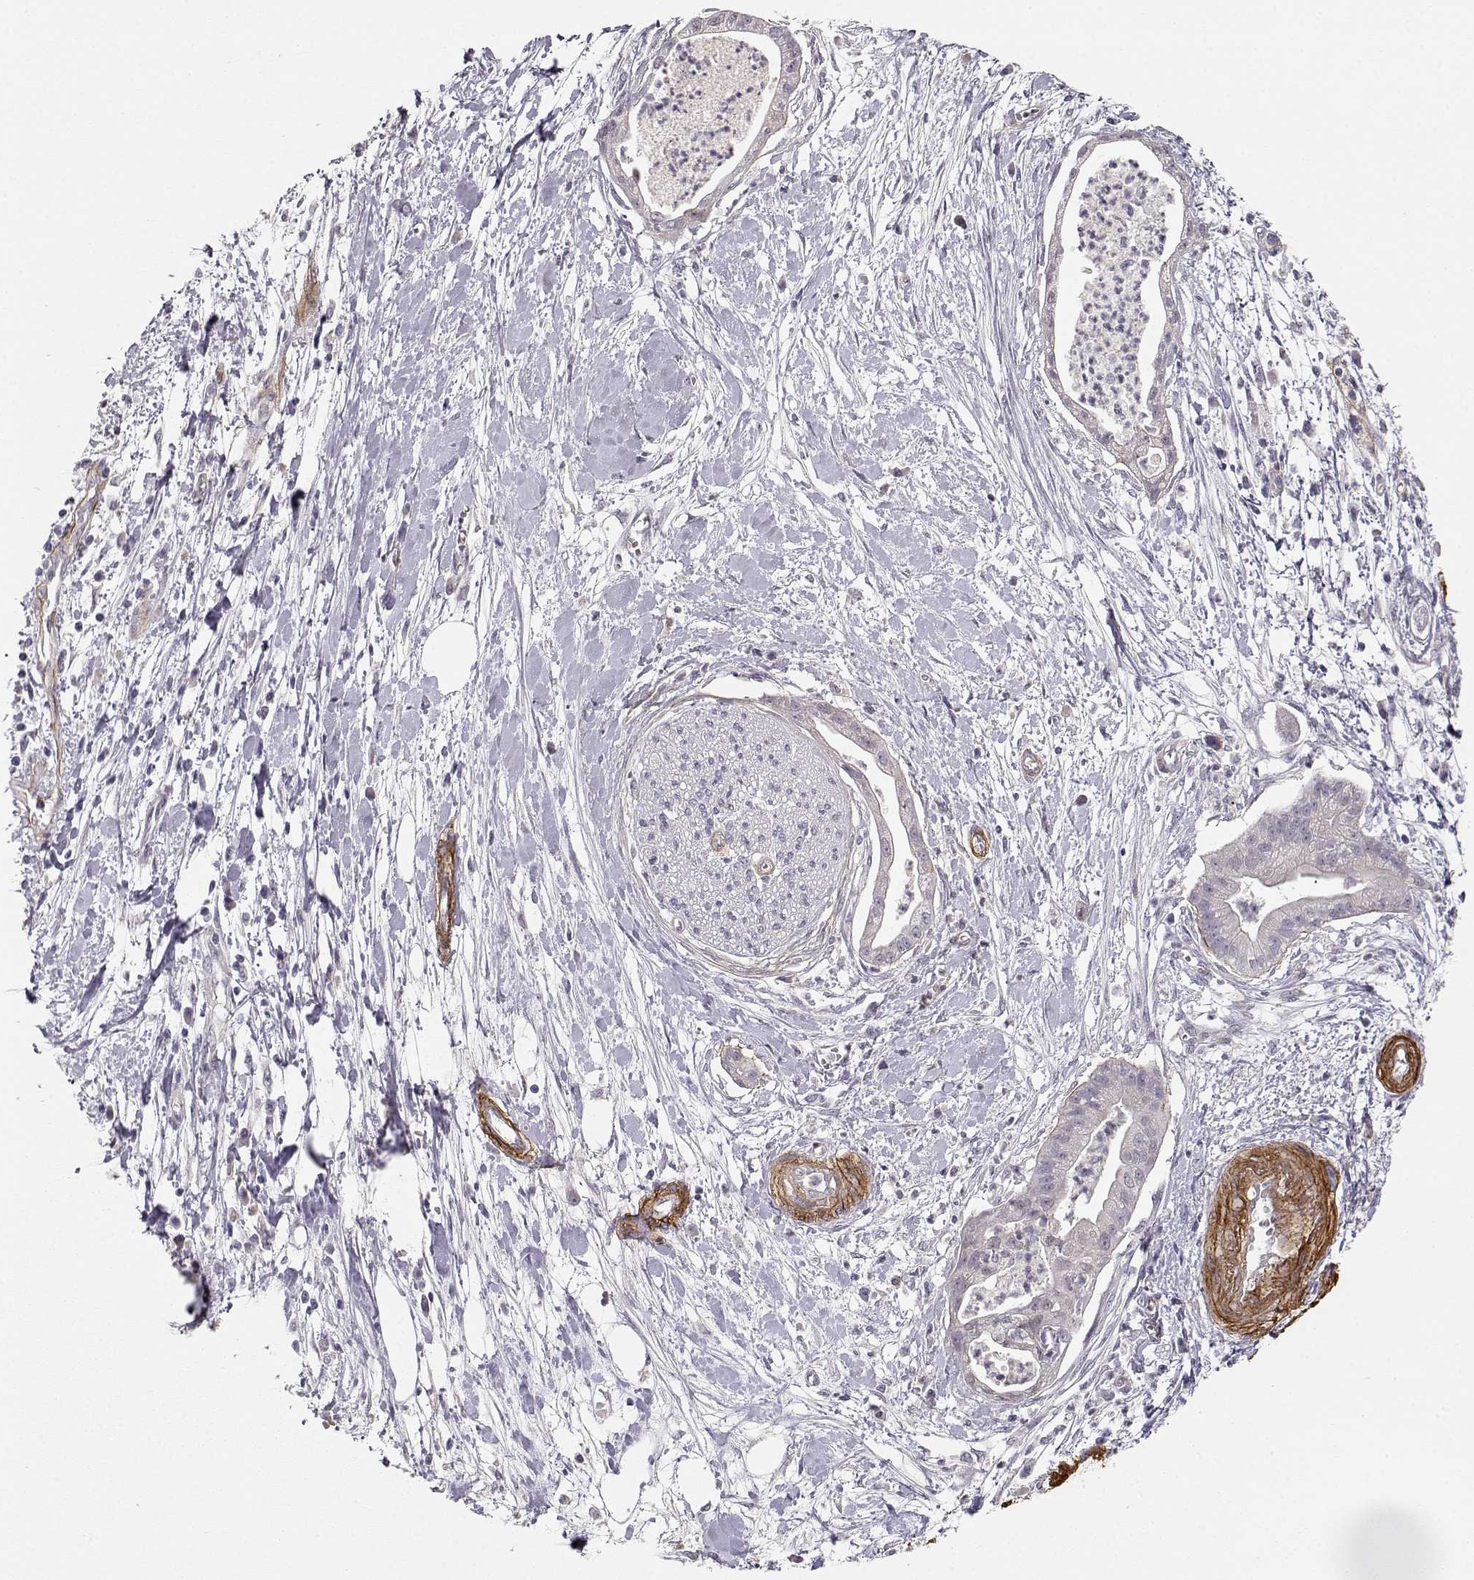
{"staining": {"intensity": "negative", "quantity": "none", "location": "none"}, "tissue": "pancreatic cancer", "cell_type": "Tumor cells", "image_type": "cancer", "snomed": [{"axis": "morphology", "description": "Normal tissue, NOS"}, {"axis": "morphology", "description": "Adenocarcinoma, NOS"}, {"axis": "topography", "description": "Lymph node"}, {"axis": "topography", "description": "Pancreas"}], "caption": "Tumor cells are negative for protein expression in human adenocarcinoma (pancreatic).", "gene": "LAMA5", "patient": {"sex": "female", "age": 58}}